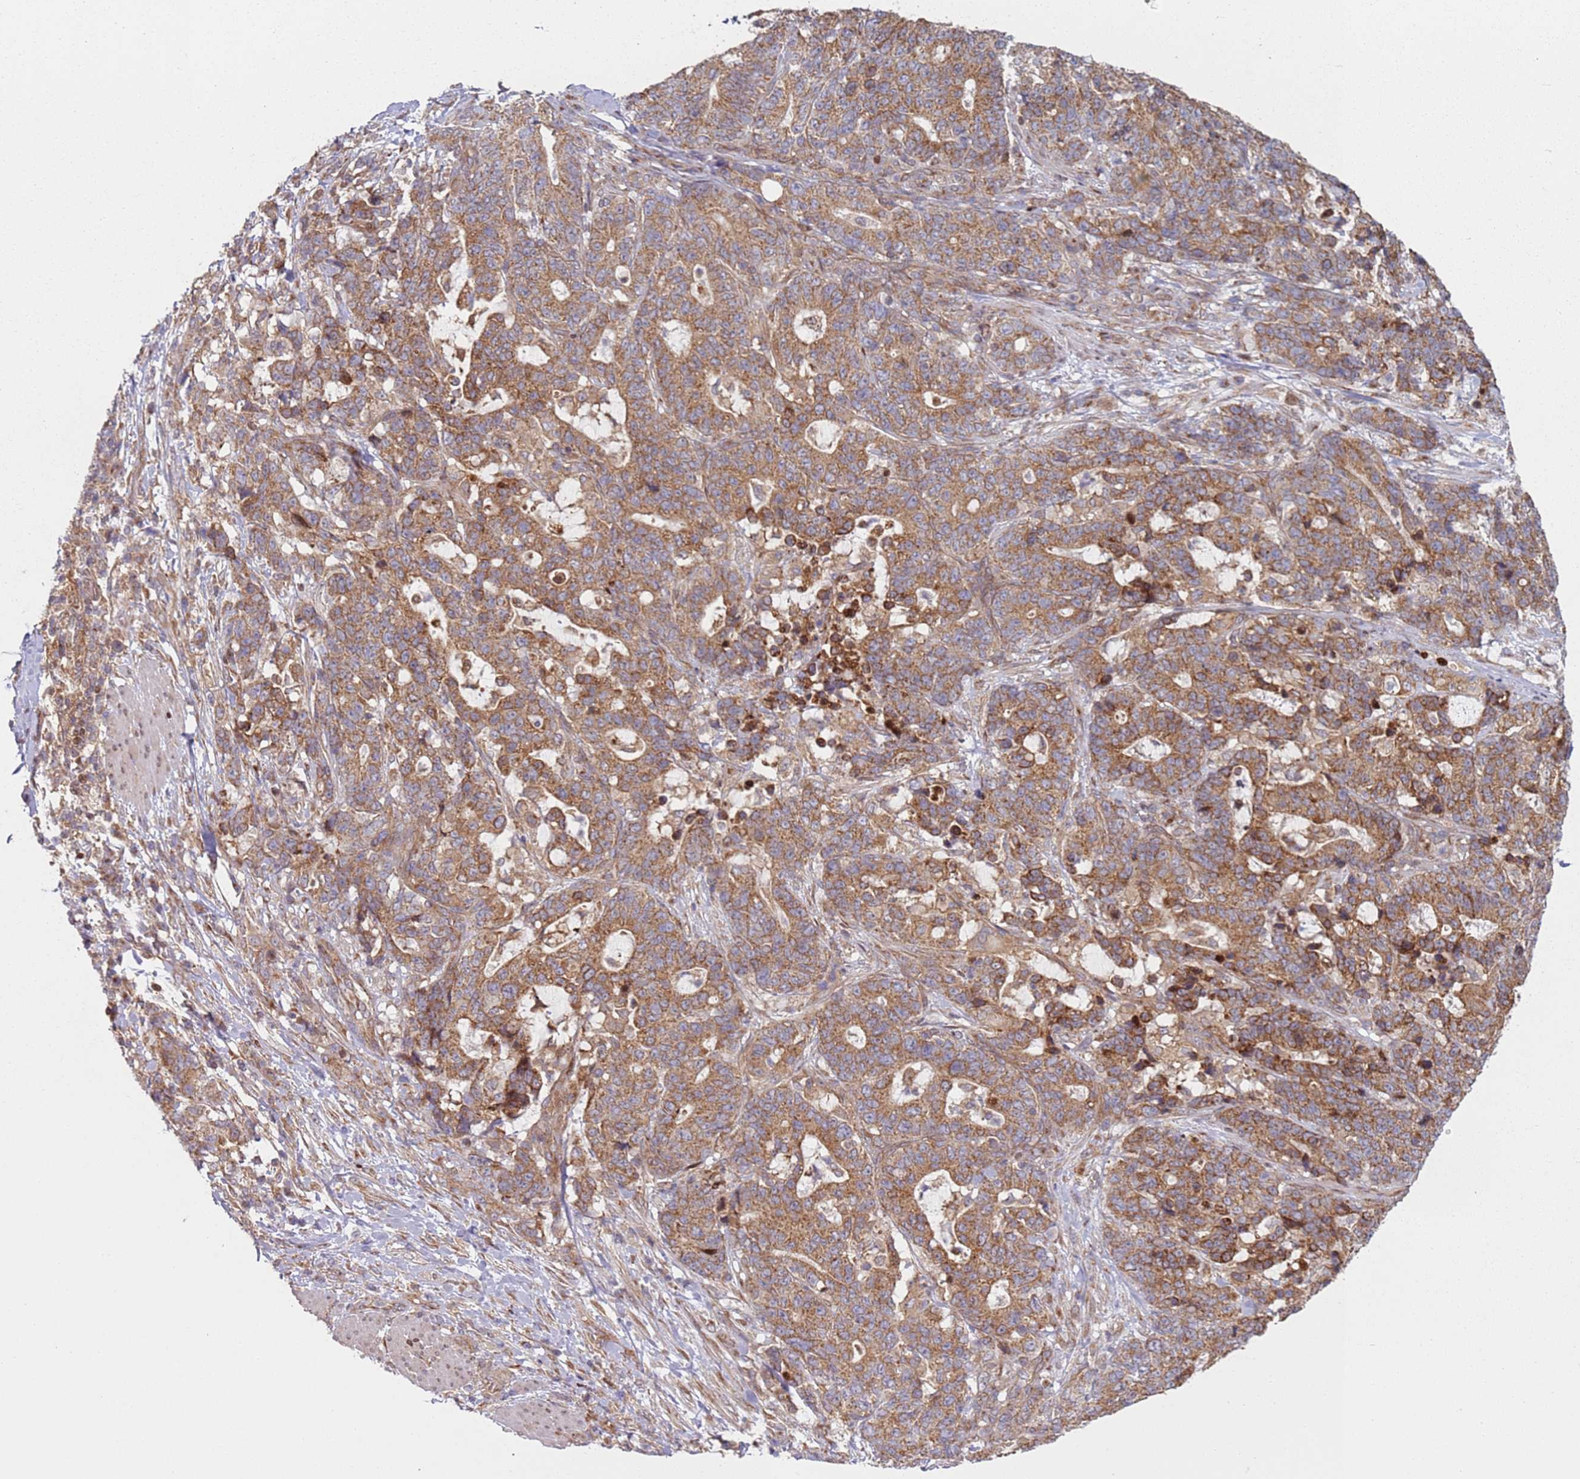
{"staining": {"intensity": "moderate", "quantity": ">75%", "location": "cytoplasmic/membranous"}, "tissue": "stomach cancer", "cell_type": "Tumor cells", "image_type": "cancer", "snomed": [{"axis": "morphology", "description": "Normal tissue, NOS"}, {"axis": "morphology", "description": "Adenocarcinoma, NOS"}, {"axis": "topography", "description": "Stomach"}], "caption": "This micrograph exhibits immunohistochemistry staining of stomach cancer, with medium moderate cytoplasmic/membranous expression in approximately >75% of tumor cells.", "gene": "HNRNPLL", "patient": {"sex": "female", "age": 64}}